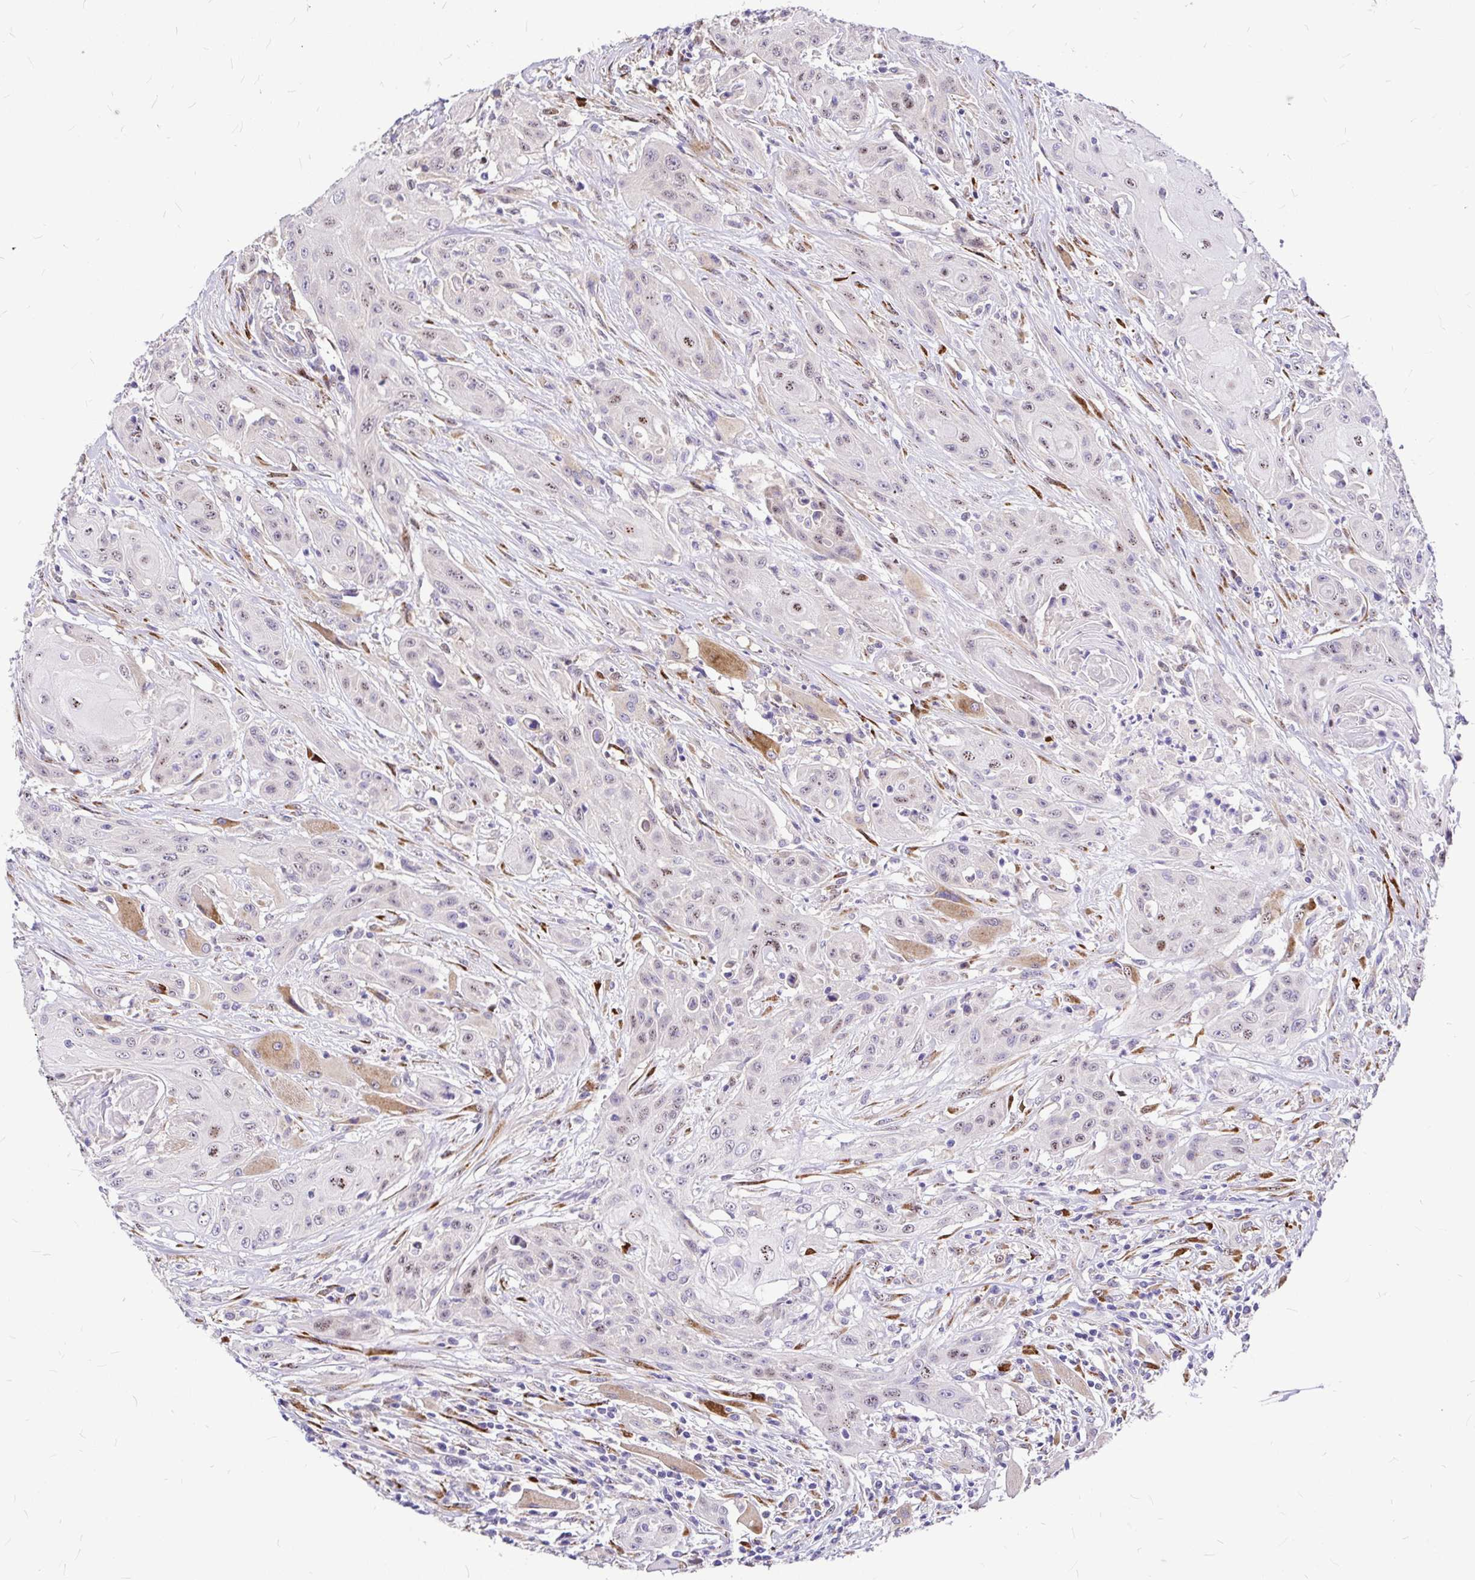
{"staining": {"intensity": "negative", "quantity": "none", "location": "none"}, "tissue": "head and neck cancer", "cell_type": "Tumor cells", "image_type": "cancer", "snomed": [{"axis": "morphology", "description": "Squamous cell carcinoma, NOS"}, {"axis": "topography", "description": "Oral tissue"}, {"axis": "topography", "description": "Head-Neck"}, {"axis": "topography", "description": "Neck, NOS"}], "caption": "Head and neck cancer (squamous cell carcinoma) stained for a protein using immunohistochemistry demonstrates no expression tumor cells.", "gene": "GABBR2", "patient": {"sex": "female", "age": 55}}